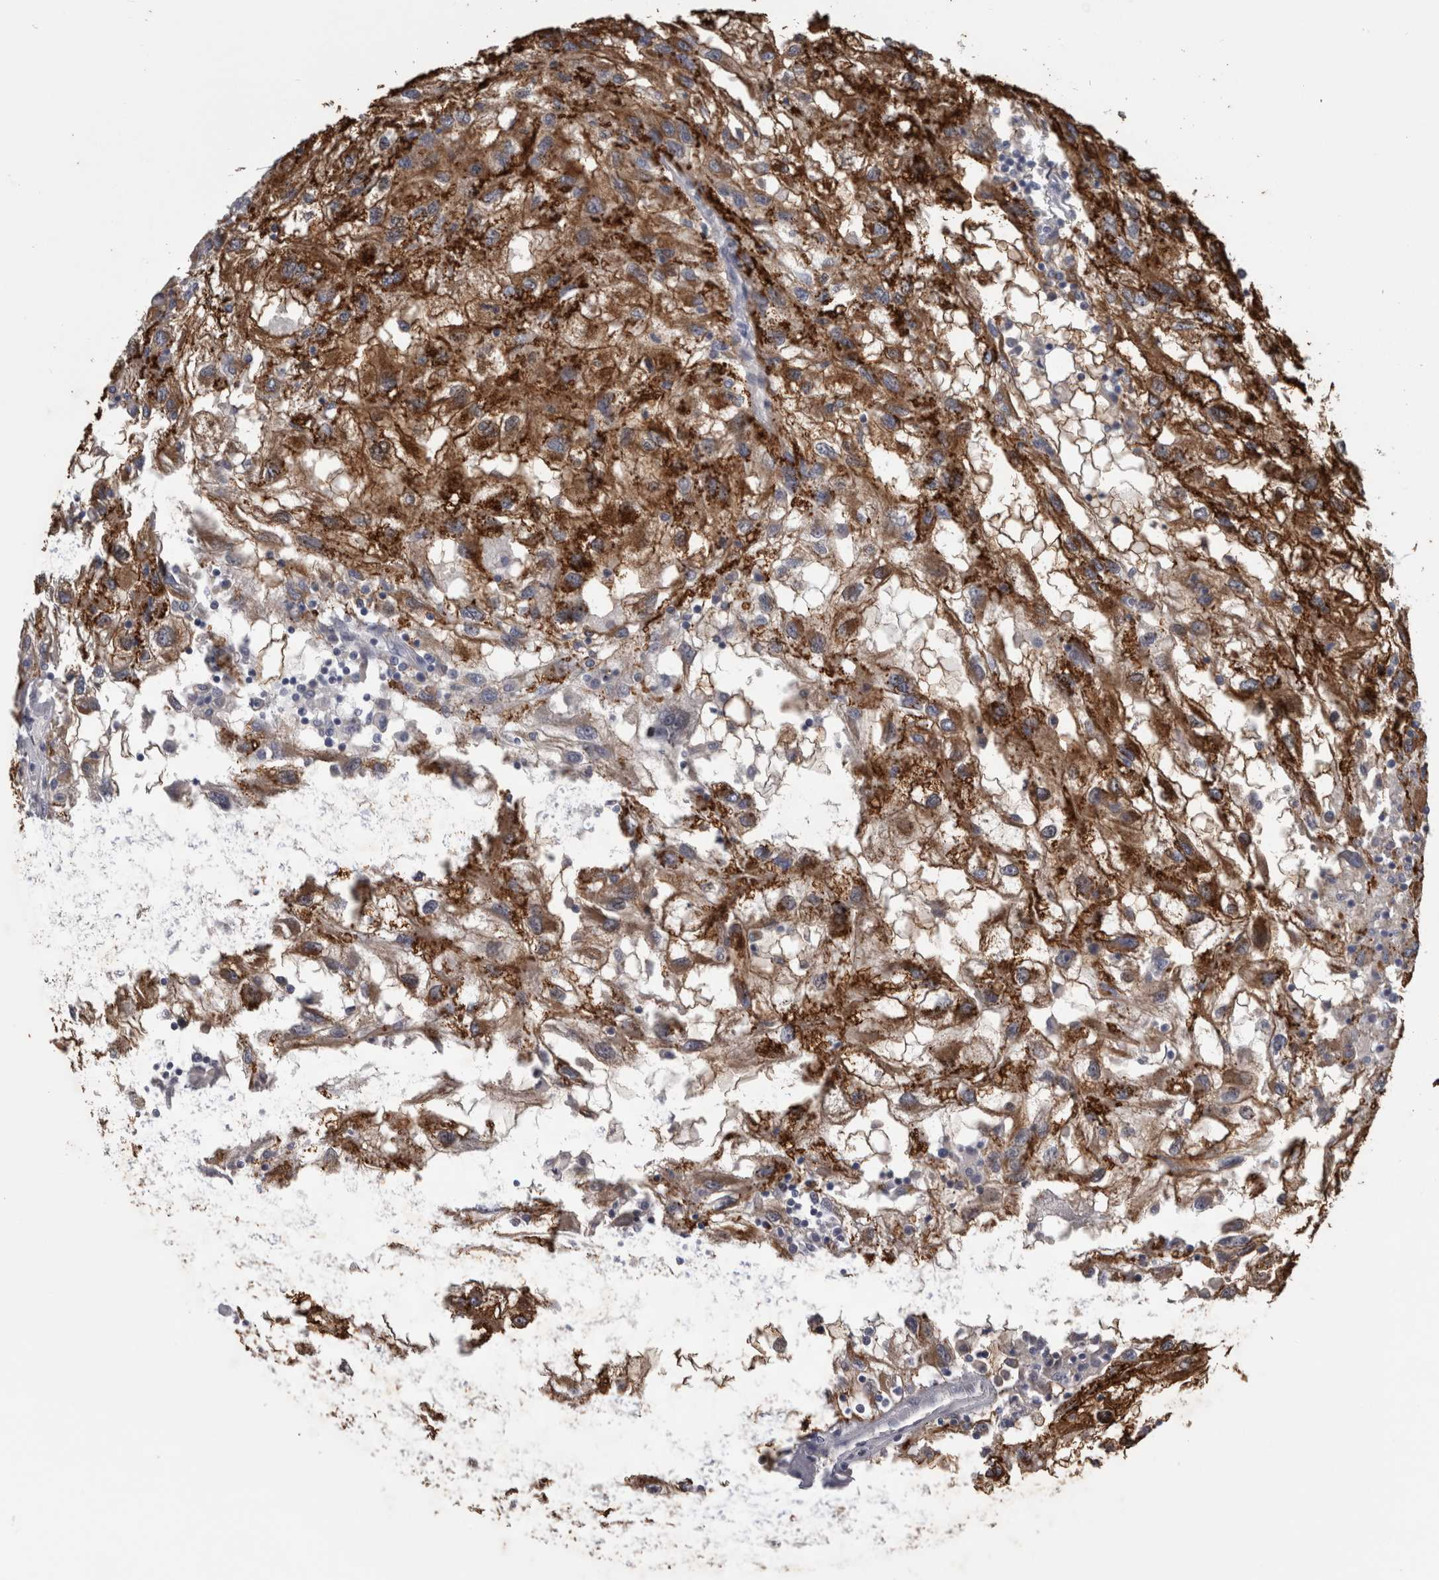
{"staining": {"intensity": "strong", "quantity": ">75%", "location": "cytoplasmic/membranous"}, "tissue": "renal cancer", "cell_type": "Tumor cells", "image_type": "cancer", "snomed": [{"axis": "morphology", "description": "Normal tissue, NOS"}, {"axis": "morphology", "description": "Adenocarcinoma, NOS"}, {"axis": "topography", "description": "Kidney"}], "caption": "This is a histology image of immunohistochemistry staining of renal cancer (adenocarcinoma), which shows strong staining in the cytoplasmic/membranous of tumor cells.", "gene": "ANXA13", "patient": {"sex": "male", "age": 71}}